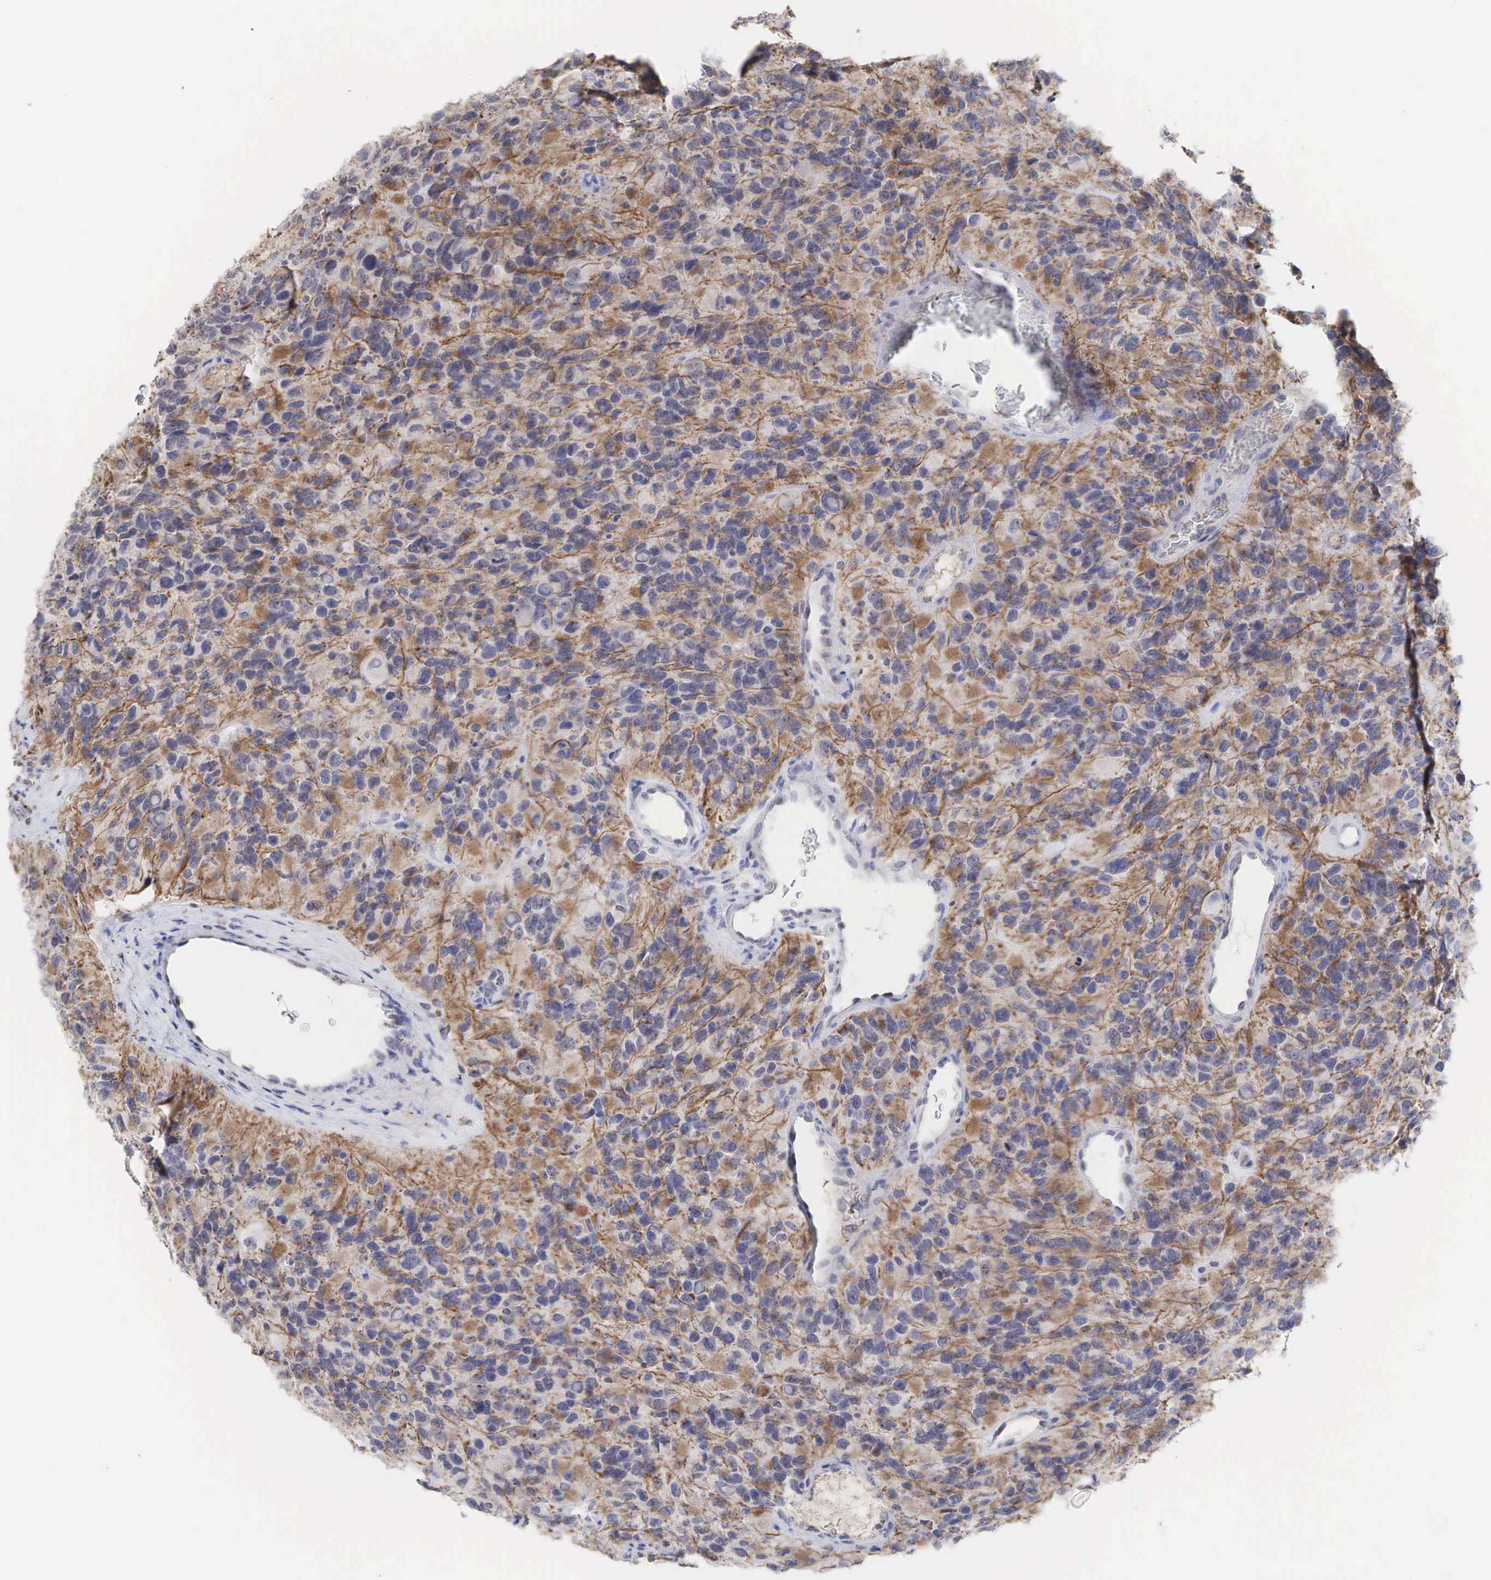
{"staining": {"intensity": "moderate", "quantity": "25%-75%", "location": "cytoplasmic/membranous,nuclear"}, "tissue": "glioma", "cell_type": "Tumor cells", "image_type": "cancer", "snomed": [{"axis": "morphology", "description": "Glioma, malignant, High grade"}, {"axis": "topography", "description": "Brain"}], "caption": "The micrograph demonstrates staining of glioma, revealing moderate cytoplasmic/membranous and nuclear protein positivity (brown color) within tumor cells.", "gene": "DKC1", "patient": {"sex": "male", "age": 77}}